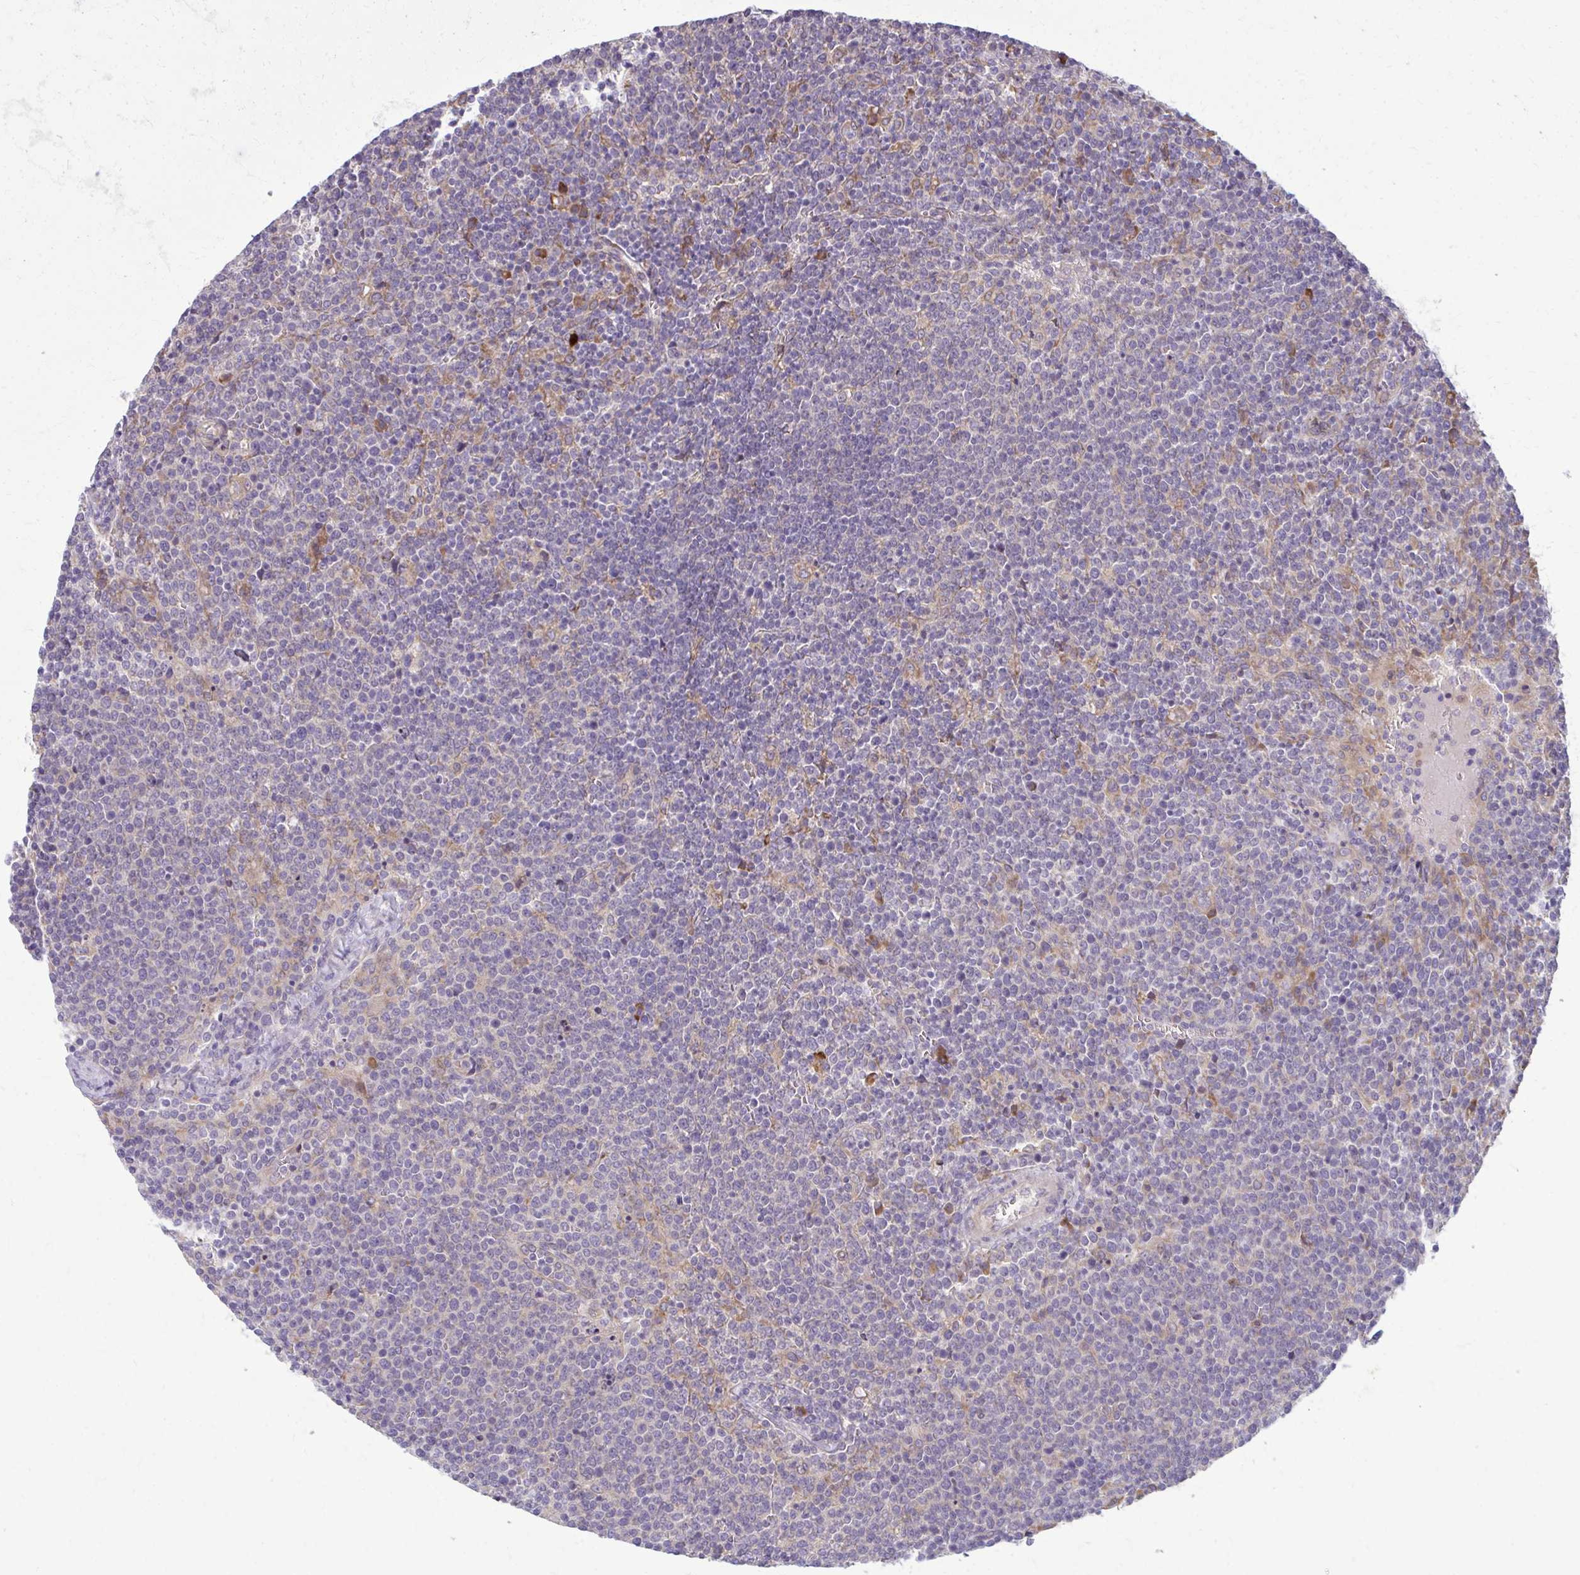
{"staining": {"intensity": "negative", "quantity": "none", "location": "none"}, "tissue": "lymphoma", "cell_type": "Tumor cells", "image_type": "cancer", "snomed": [{"axis": "morphology", "description": "Malignant lymphoma, non-Hodgkin's type, High grade"}, {"axis": "topography", "description": "Lymph node"}], "caption": "Immunohistochemical staining of human high-grade malignant lymphoma, non-Hodgkin's type displays no significant expression in tumor cells.", "gene": "CEMP1", "patient": {"sex": "male", "age": 61}}